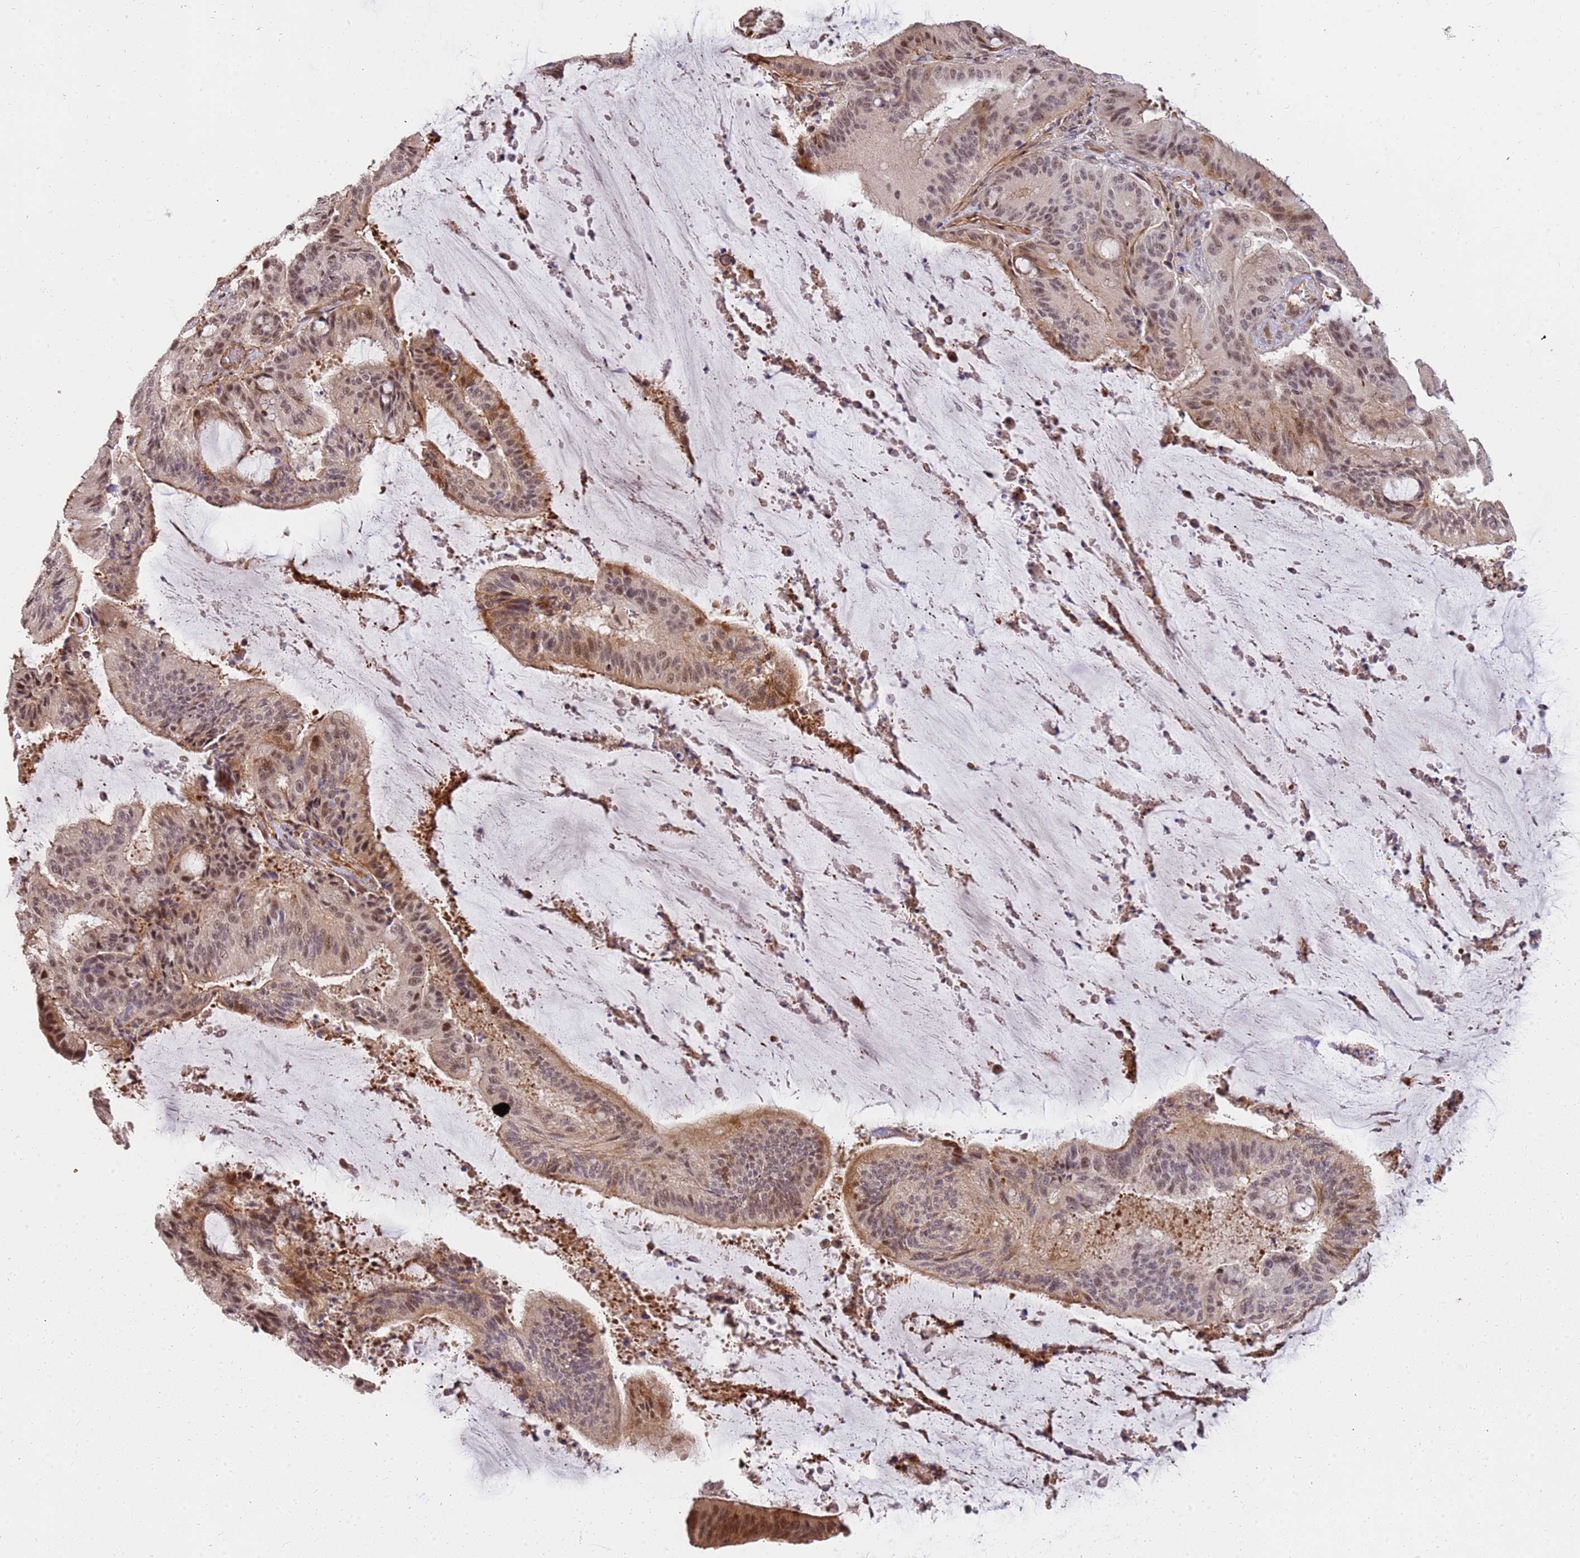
{"staining": {"intensity": "moderate", "quantity": "25%-75%", "location": "cytoplasmic/membranous,nuclear"}, "tissue": "liver cancer", "cell_type": "Tumor cells", "image_type": "cancer", "snomed": [{"axis": "morphology", "description": "Normal tissue, NOS"}, {"axis": "morphology", "description": "Cholangiocarcinoma"}, {"axis": "topography", "description": "Liver"}, {"axis": "topography", "description": "Peripheral nerve tissue"}], "caption": "Protein analysis of liver cancer (cholangiocarcinoma) tissue displays moderate cytoplasmic/membranous and nuclear positivity in approximately 25%-75% of tumor cells.", "gene": "ST18", "patient": {"sex": "female", "age": 73}}